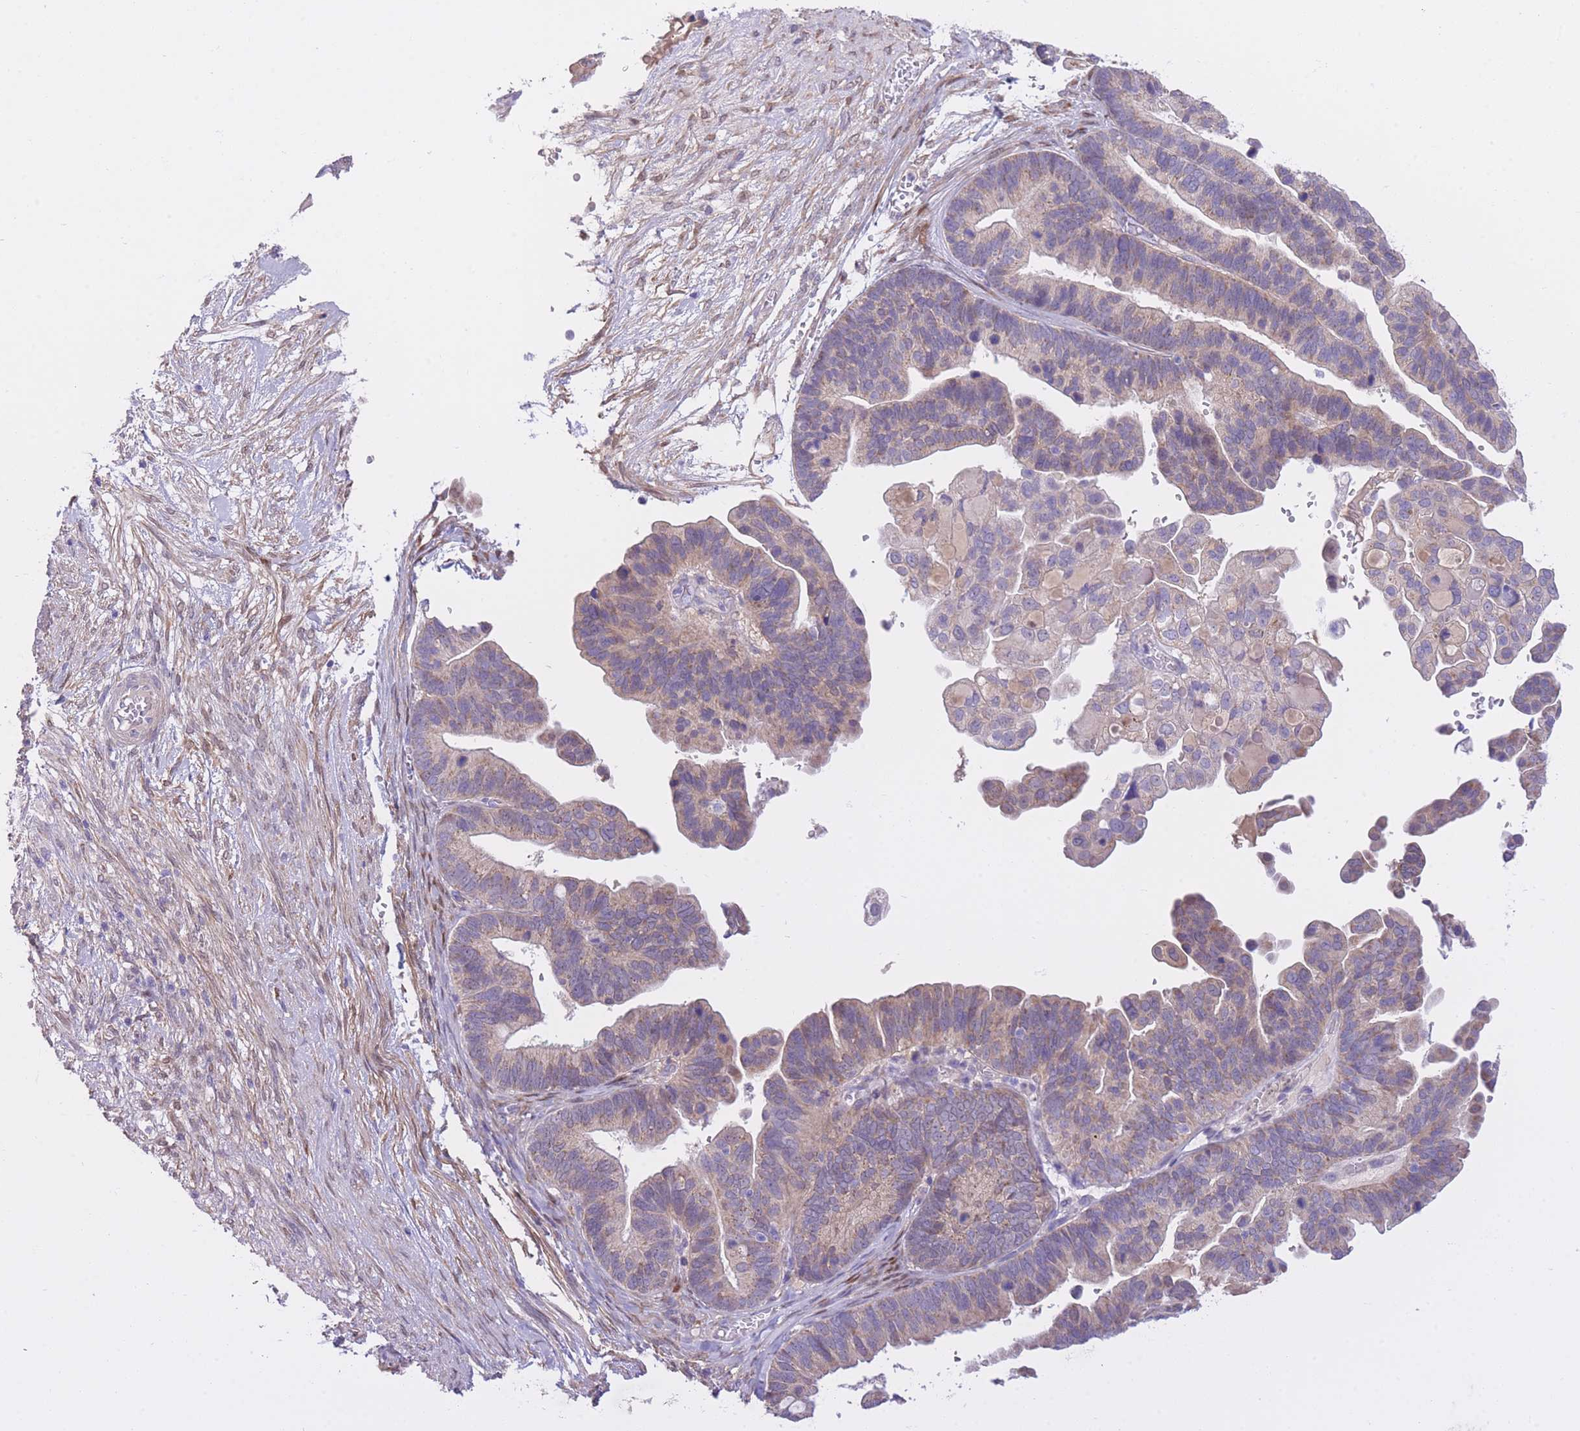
{"staining": {"intensity": "weak", "quantity": "25%-75%", "location": "cytoplasmic/membranous"}, "tissue": "ovarian cancer", "cell_type": "Tumor cells", "image_type": "cancer", "snomed": [{"axis": "morphology", "description": "Cystadenocarcinoma, serous, NOS"}, {"axis": "topography", "description": "Ovary"}], "caption": "Tumor cells exhibit weak cytoplasmic/membranous staining in approximately 25%-75% of cells in ovarian serous cystadenocarcinoma.", "gene": "PGM1", "patient": {"sex": "female", "age": 56}}